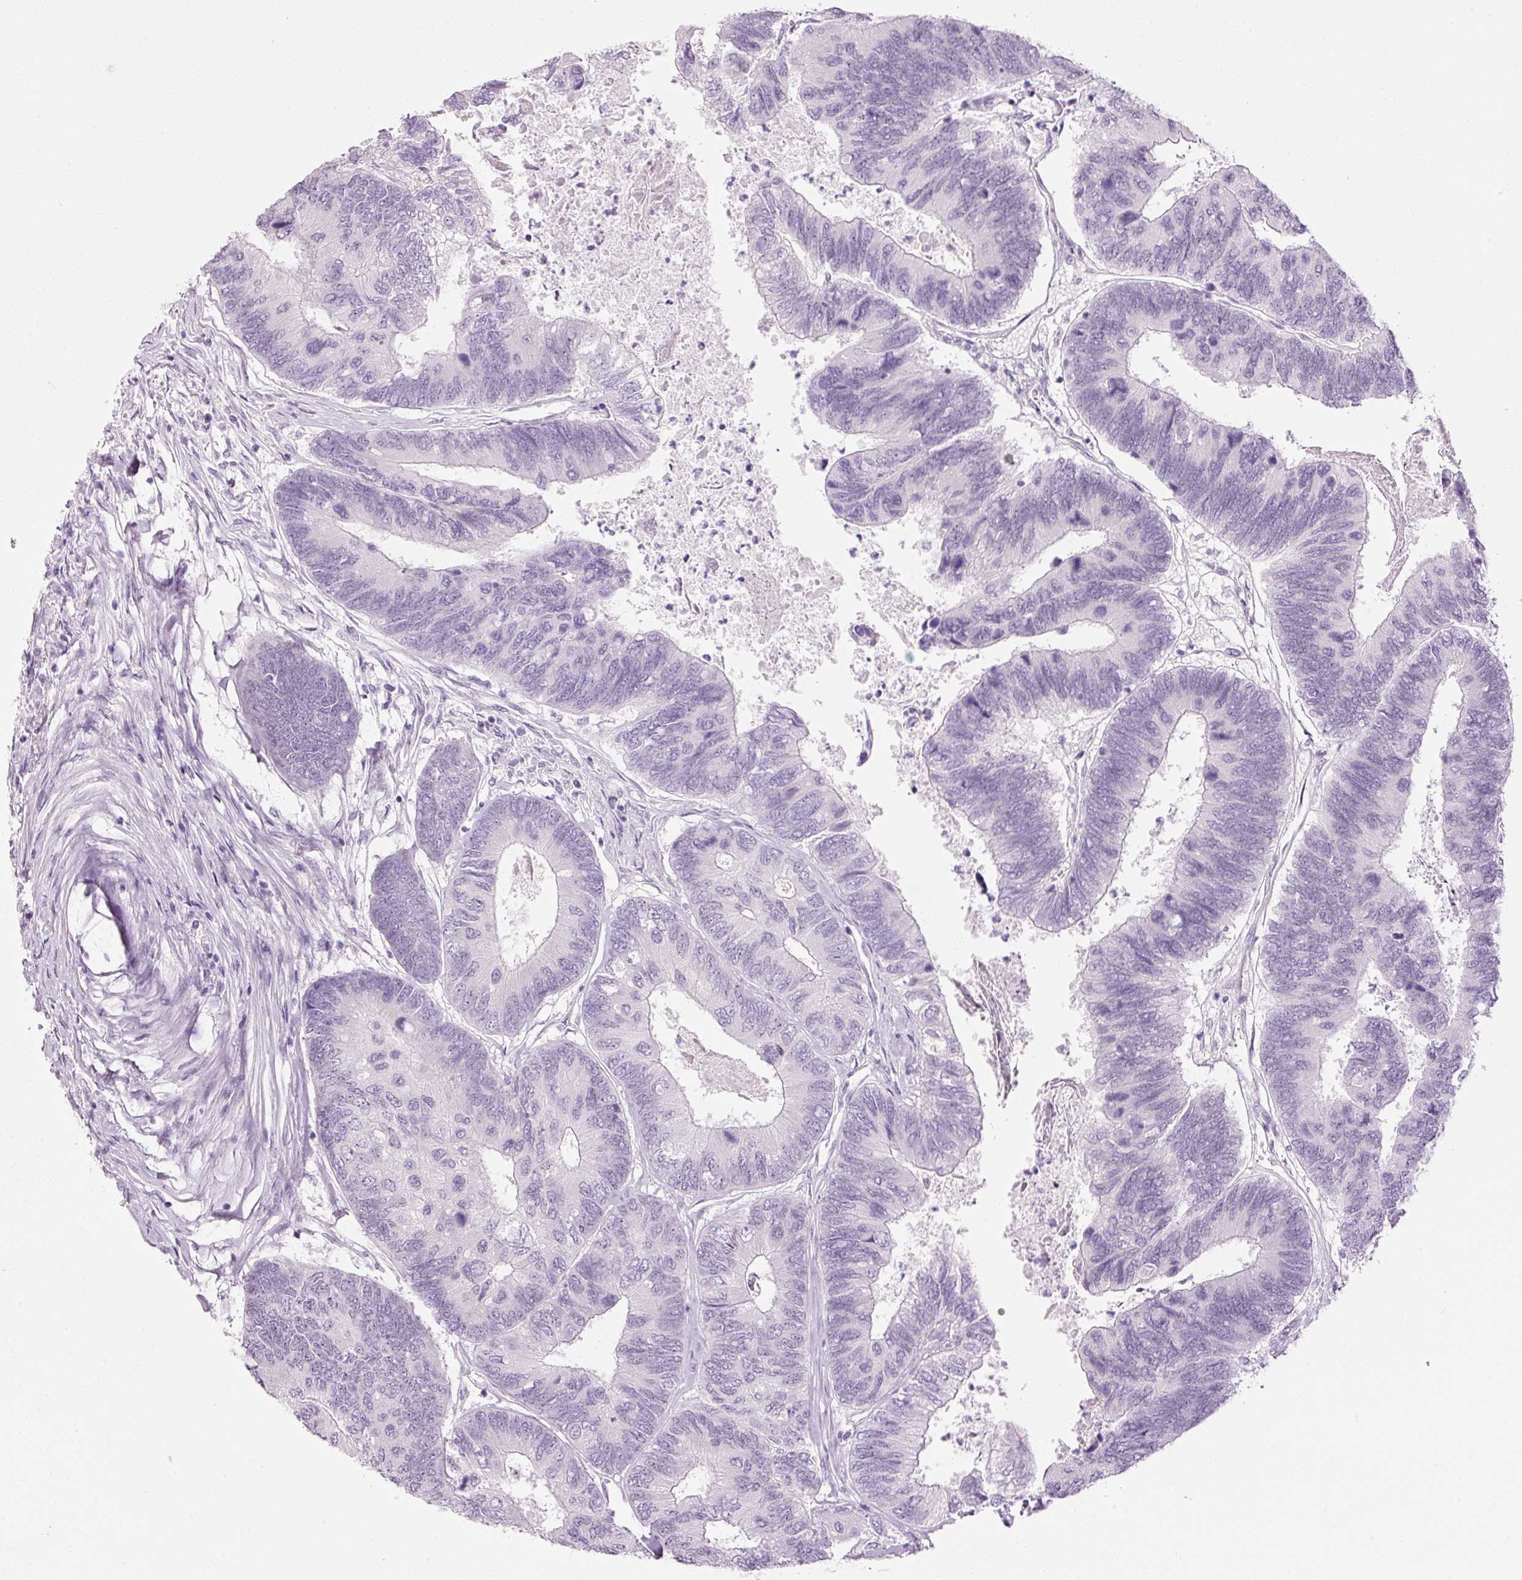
{"staining": {"intensity": "negative", "quantity": "none", "location": "none"}, "tissue": "colorectal cancer", "cell_type": "Tumor cells", "image_type": "cancer", "snomed": [{"axis": "morphology", "description": "Adenocarcinoma, NOS"}, {"axis": "topography", "description": "Colon"}], "caption": "High magnification brightfield microscopy of colorectal adenocarcinoma stained with DAB (3,3'-diaminobenzidine) (brown) and counterstained with hematoxylin (blue): tumor cells show no significant expression.", "gene": "ANKRD20A1", "patient": {"sex": "female", "age": 67}}